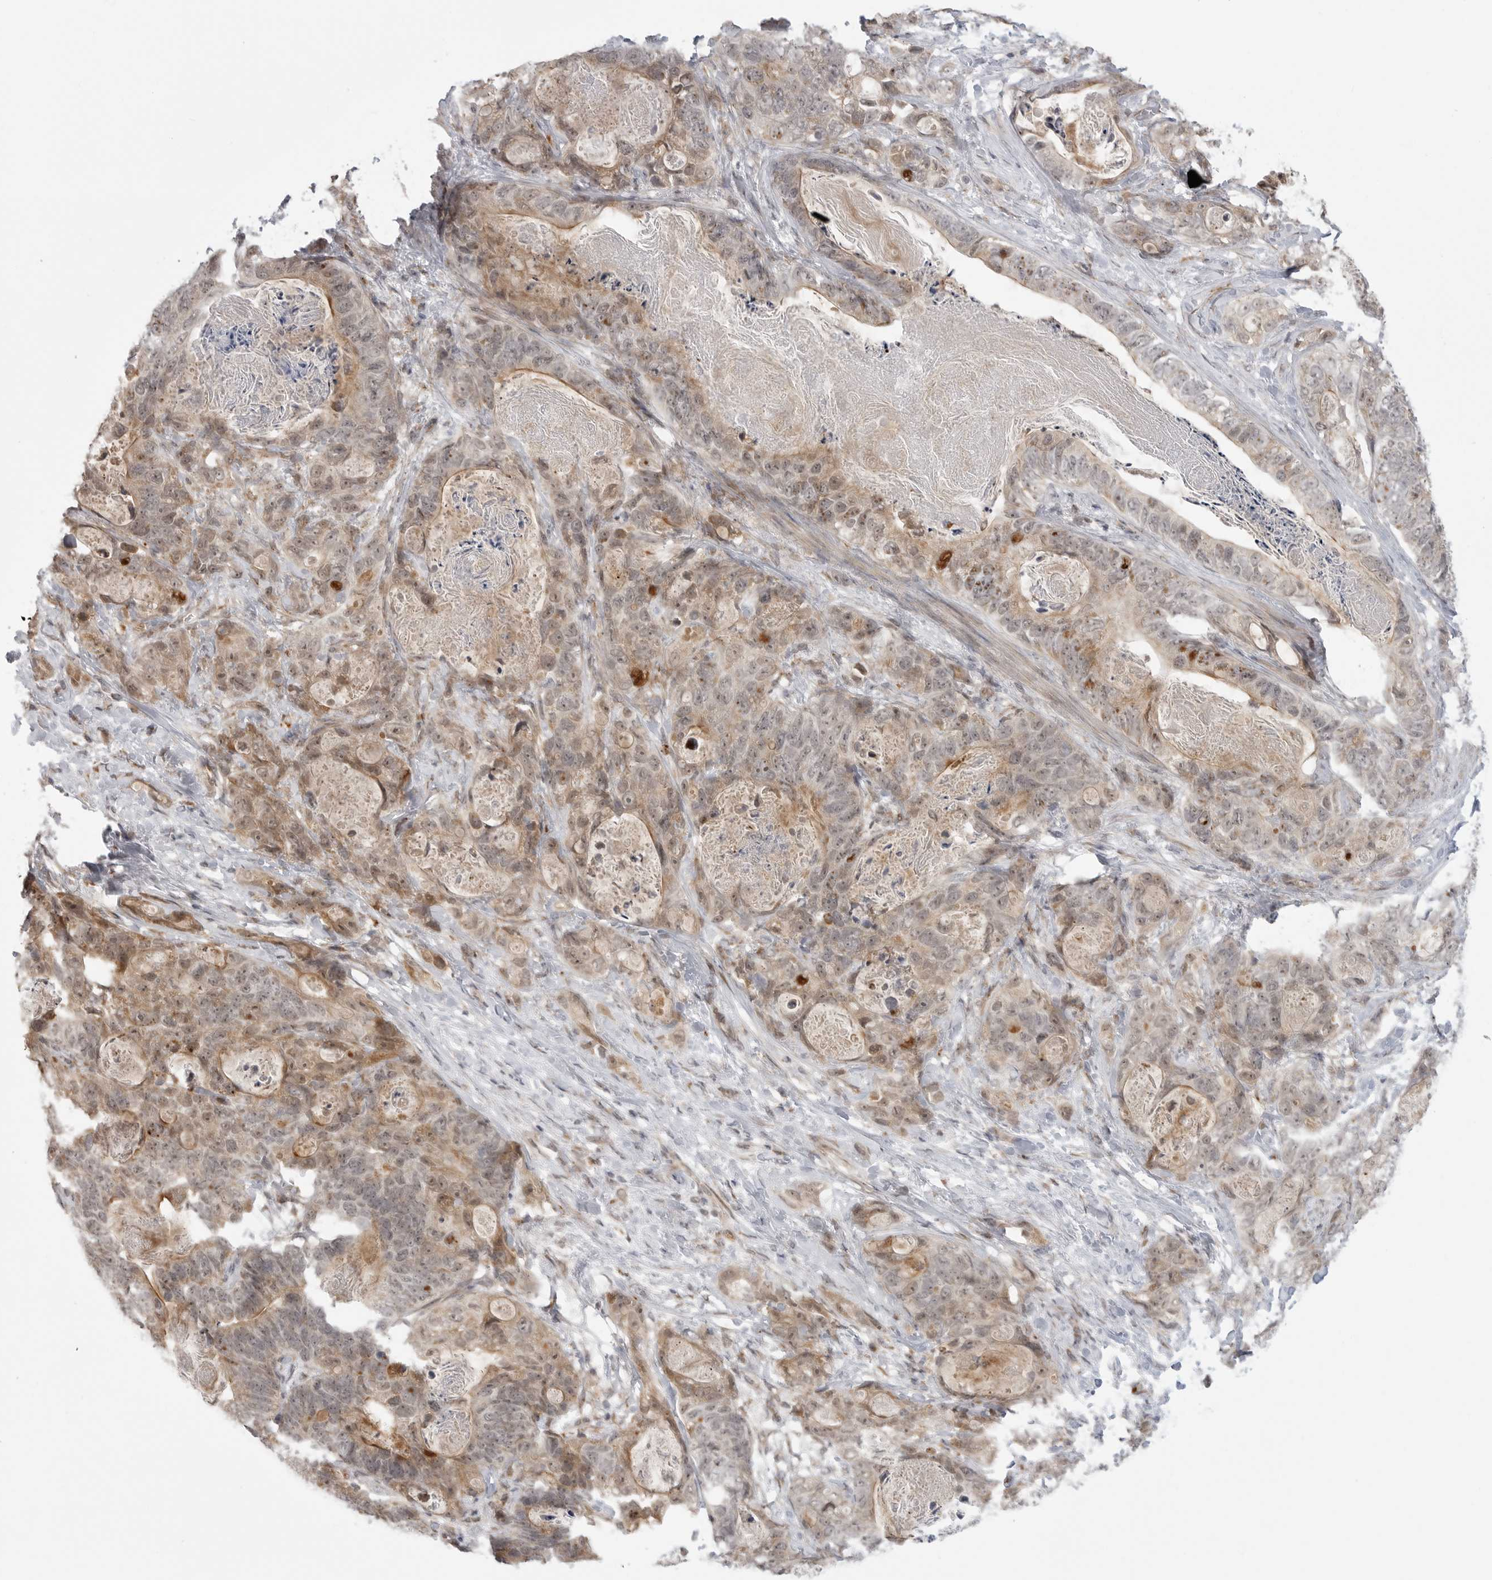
{"staining": {"intensity": "moderate", "quantity": "25%-75%", "location": "cytoplasmic/membranous"}, "tissue": "stomach cancer", "cell_type": "Tumor cells", "image_type": "cancer", "snomed": [{"axis": "morphology", "description": "Normal tissue, NOS"}, {"axis": "morphology", "description": "Adenocarcinoma, NOS"}, {"axis": "topography", "description": "Stomach"}], "caption": "Immunohistochemistry (IHC) micrograph of neoplastic tissue: human stomach adenocarcinoma stained using IHC exhibits medium levels of moderate protein expression localized specifically in the cytoplasmic/membranous of tumor cells, appearing as a cytoplasmic/membranous brown color.", "gene": "KALRN", "patient": {"sex": "female", "age": 89}}